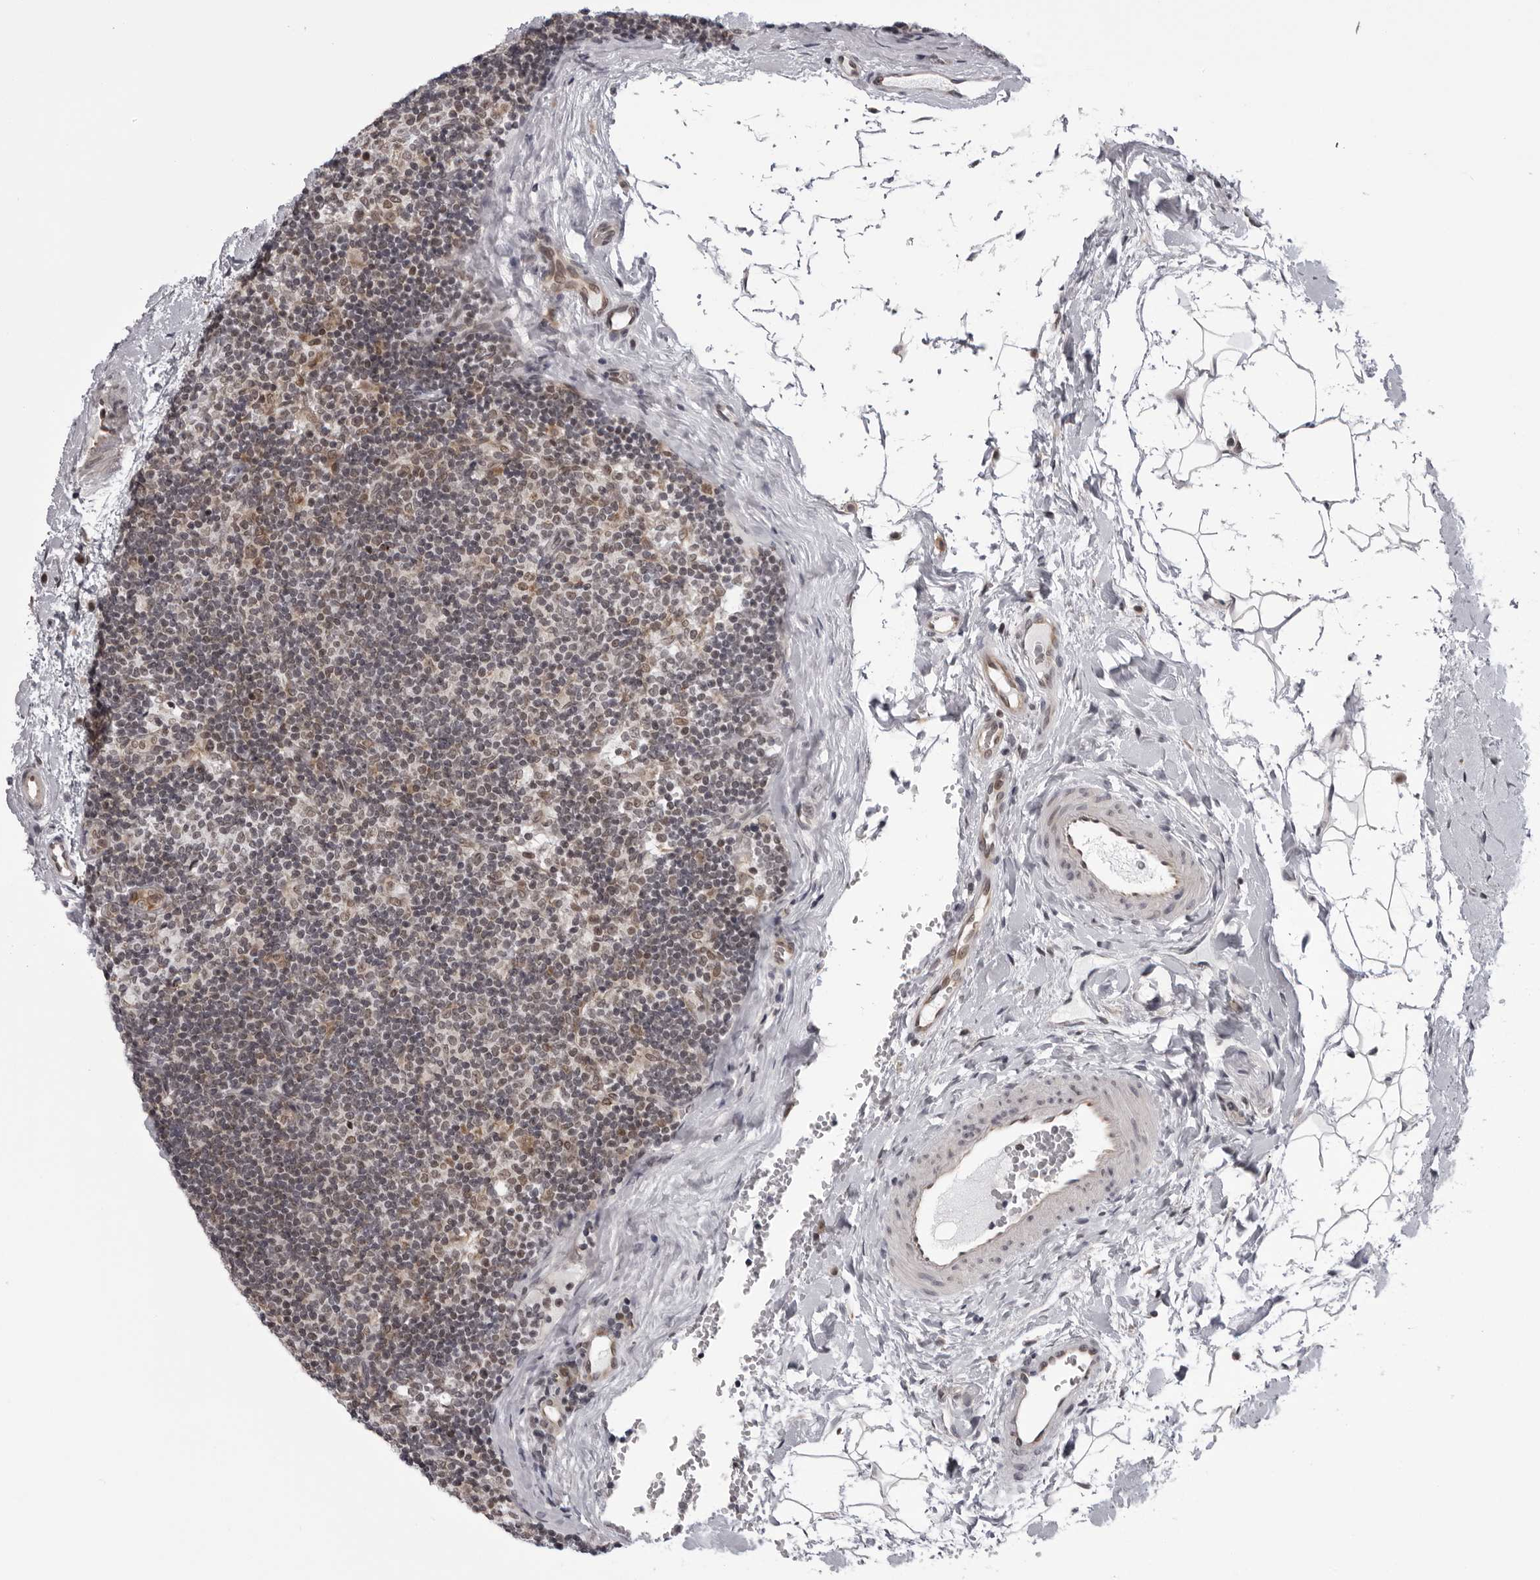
{"staining": {"intensity": "weak", "quantity": "<25%", "location": "cytoplasmic/membranous,nuclear"}, "tissue": "lymph node", "cell_type": "Germinal center cells", "image_type": "normal", "snomed": [{"axis": "morphology", "description": "Normal tissue, NOS"}, {"axis": "topography", "description": "Lymph node"}], "caption": "This micrograph is of benign lymph node stained with IHC to label a protein in brown with the nuclei are counter-stained blue. There is no expression in germinal center cells.", "gene": "GCSAML", "patient": {"sex": "female", "age": 22}}